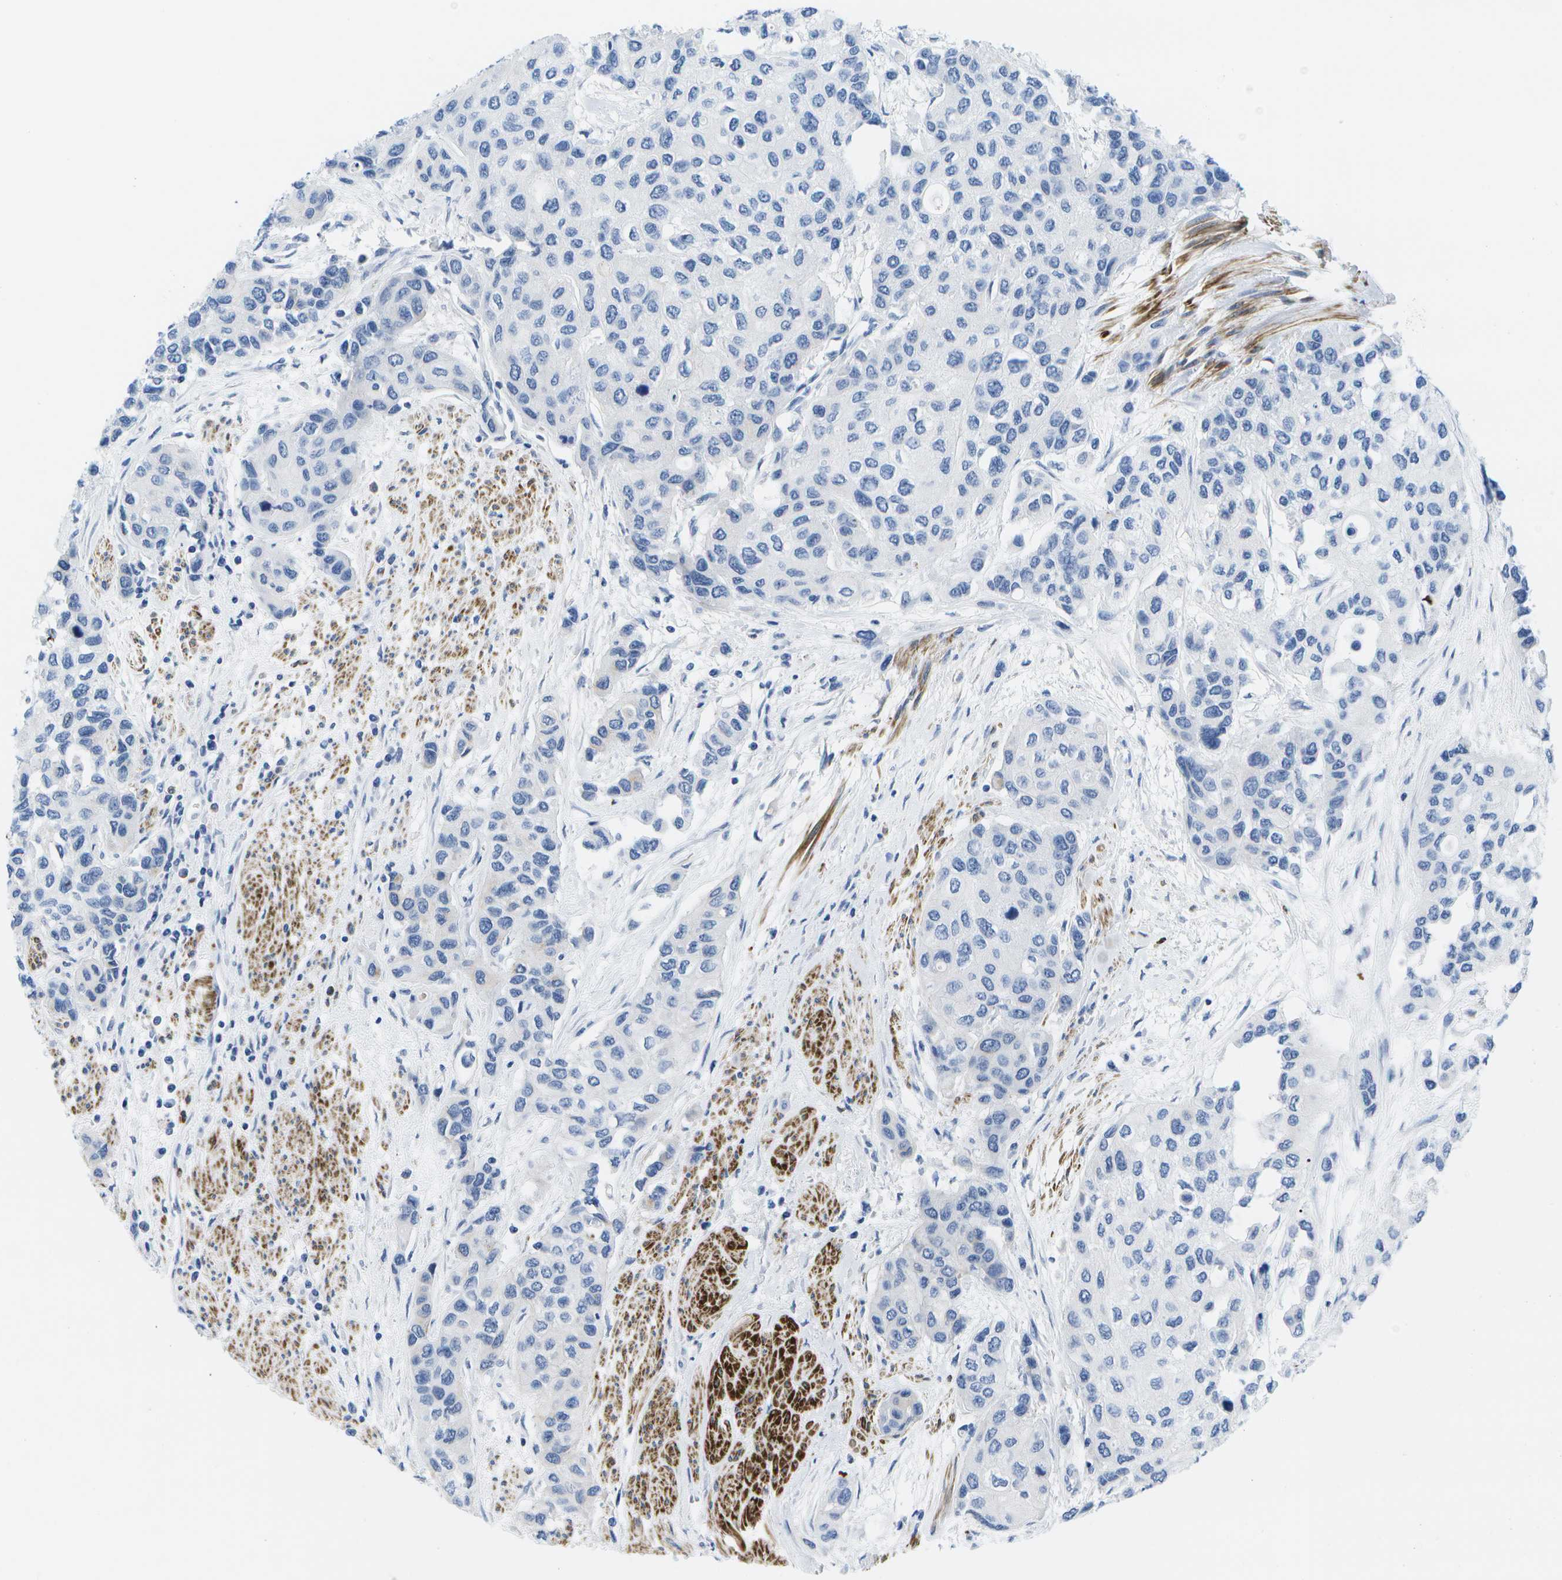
{"staining": {"intensity": "negative", "quantity": "none", "location": "none"}, "tissue": "urothelial cancer", "cell_type": "Tumor cells", "image_type": "cancer", "snomed": [{"axis": "morphology", "description": "Urothelial carcinoma, High grade"}, {"axis": "topography", "description": "Urinary bladder"}], "caption": "High magnification brightfield microscopy of high-grade urothelial carcinoma stained with DAB (3,3'-diaminobenzidine) (brown) and counterstained with hematoxylin (blue): tumor cells show no significant positivity.", "gene": "ADGRG6", "patient": {"sex": "female", "age": 56}}